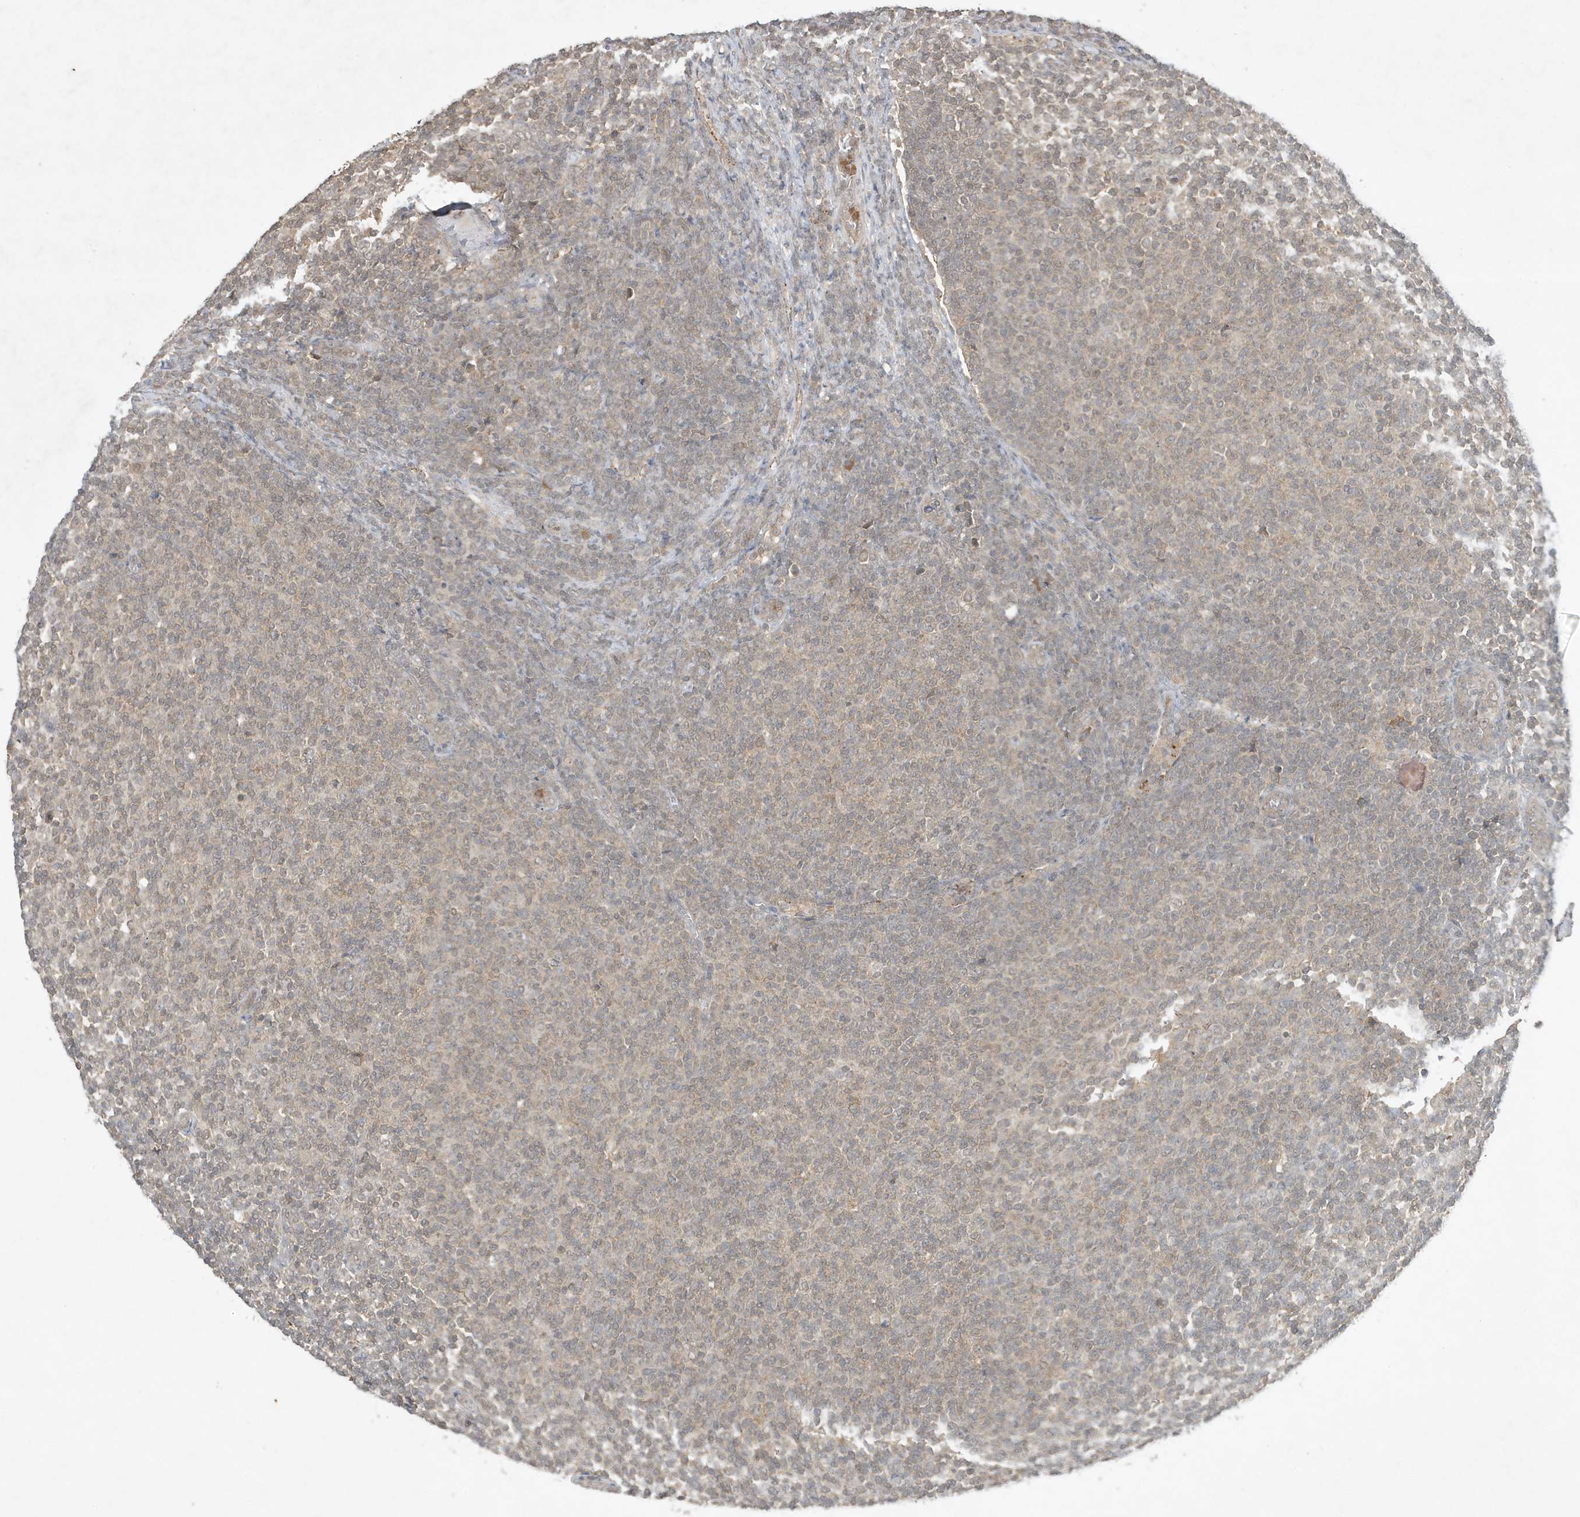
{"staining": {"intensity": "weak", "quantity": "25%-75%", "location": "cytoplasmic/membranous"}, "tissue": "lymphoma", "cell_type": "Tumor cells", "image_type": "cancer", "snomed": [{"axis": "morphology", "description": "Malignant lymphoma, non-Hodgkin's type, Low grade"}, {"axis": "topography", "description": "Lymph node"}], "caption": "Low-grade malignant lymphoma, non-Hodgkin's type stained with immunohistochemistry displays weak cytoplasmic/membranous expression in approximately 25%-75% of tumor cells.", "gene": "ABCB9", "patient": {"sex": "male", "age": 66}}